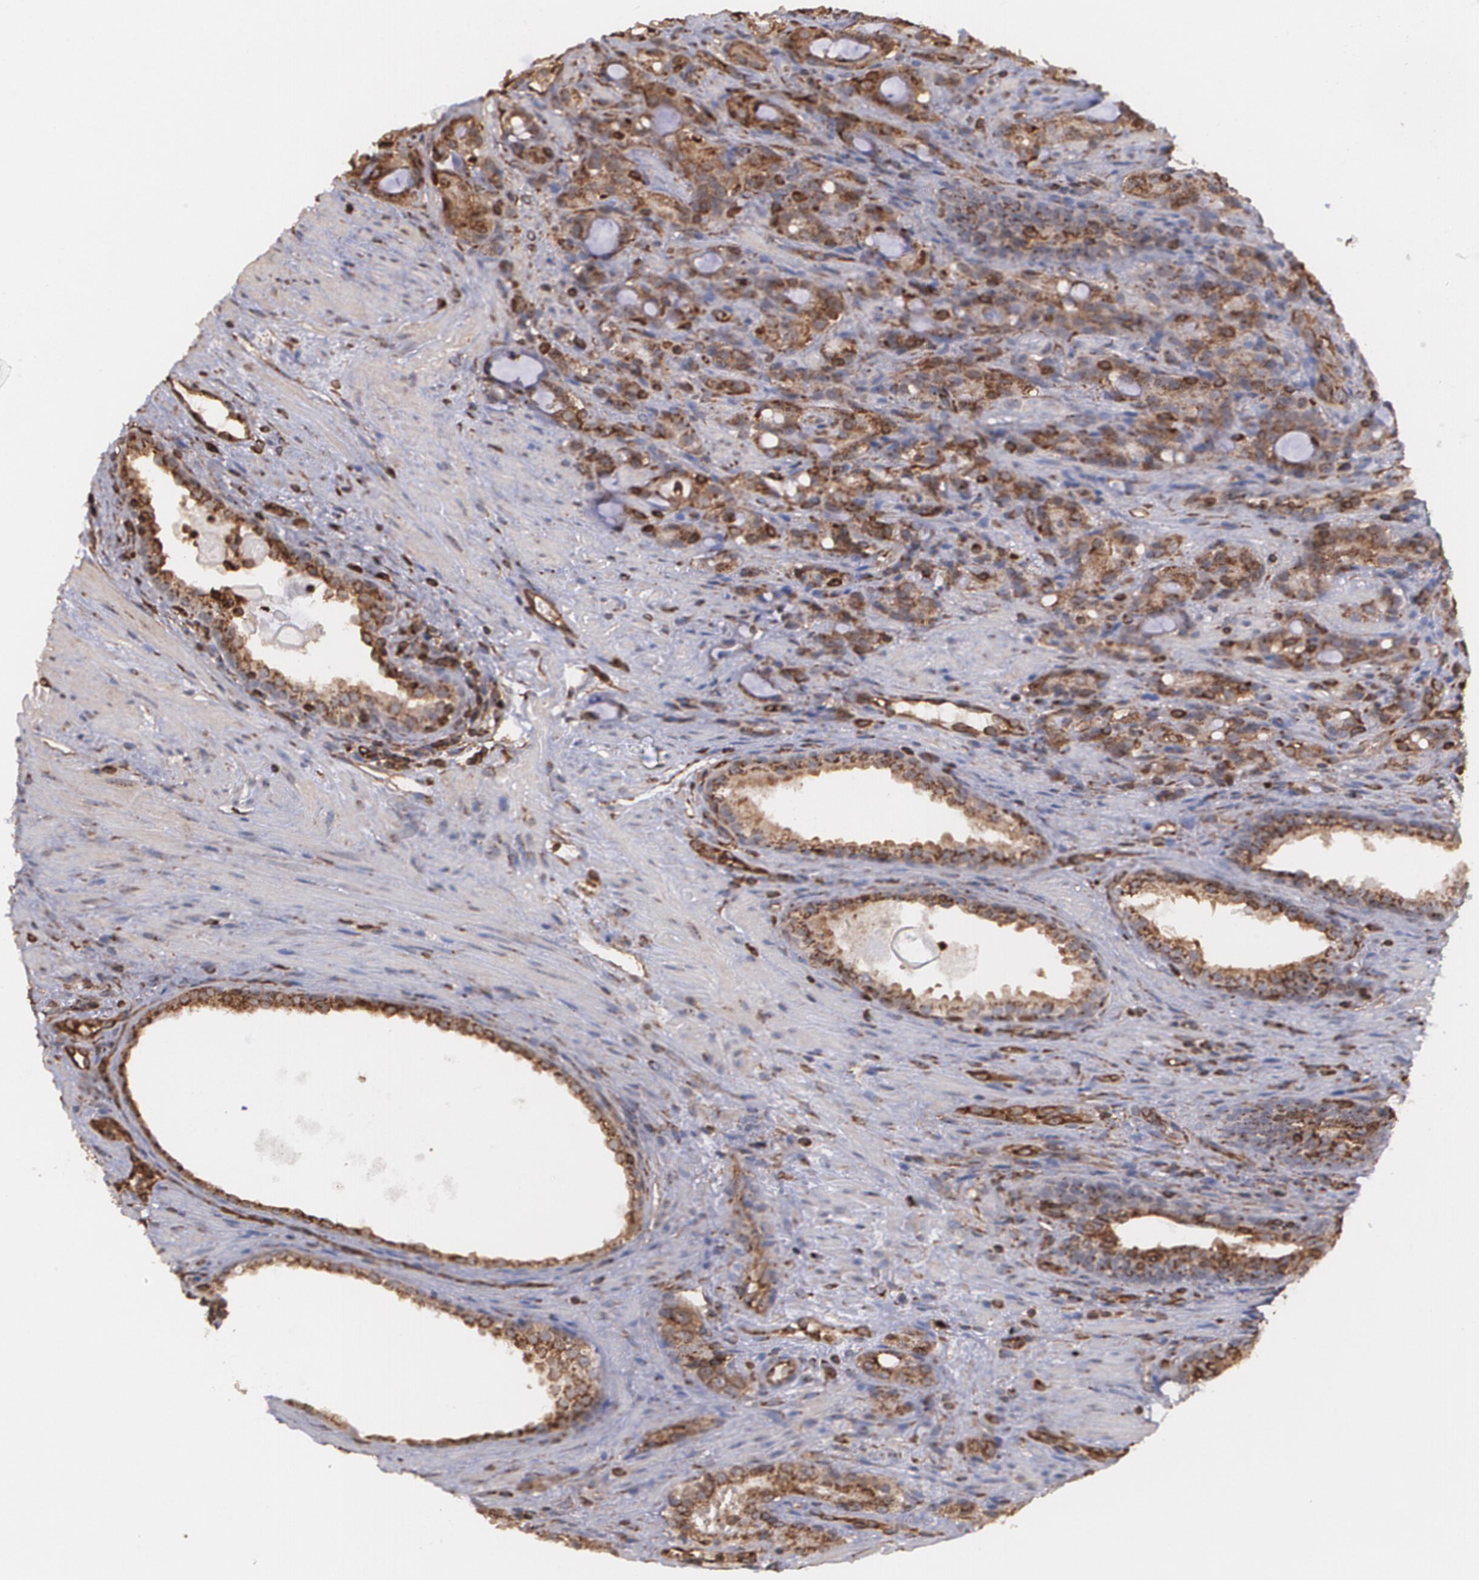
{"staining": {"intensity": "strong", "quantity": ">75%", "location": "cytoplasmic/membranous"}, "tissue": "prostate cancer", "cell_type": "Tumor cells", "image_type": "cancer", "snomed": [{"axis": "morphology", "description": "Adenocarcinoma, High grade"}, {"axis": "topography", "description": "Prostate"}], "caption": "High-power microscopy captured an immunohistochemistry micrograph of prostate cancer, revealing strong cytoplasmic/membranous staining in approximately >75% of tumor cells. The staining was performed using DAB (3,3'-diaminobenzidine) to visualize the protein expression in brown, while the nuclei were stained in blue with hematoxylin (Magnification: 20x).", "gene": "TRIP11", "patient": {"sex": "male", "age": 72}}